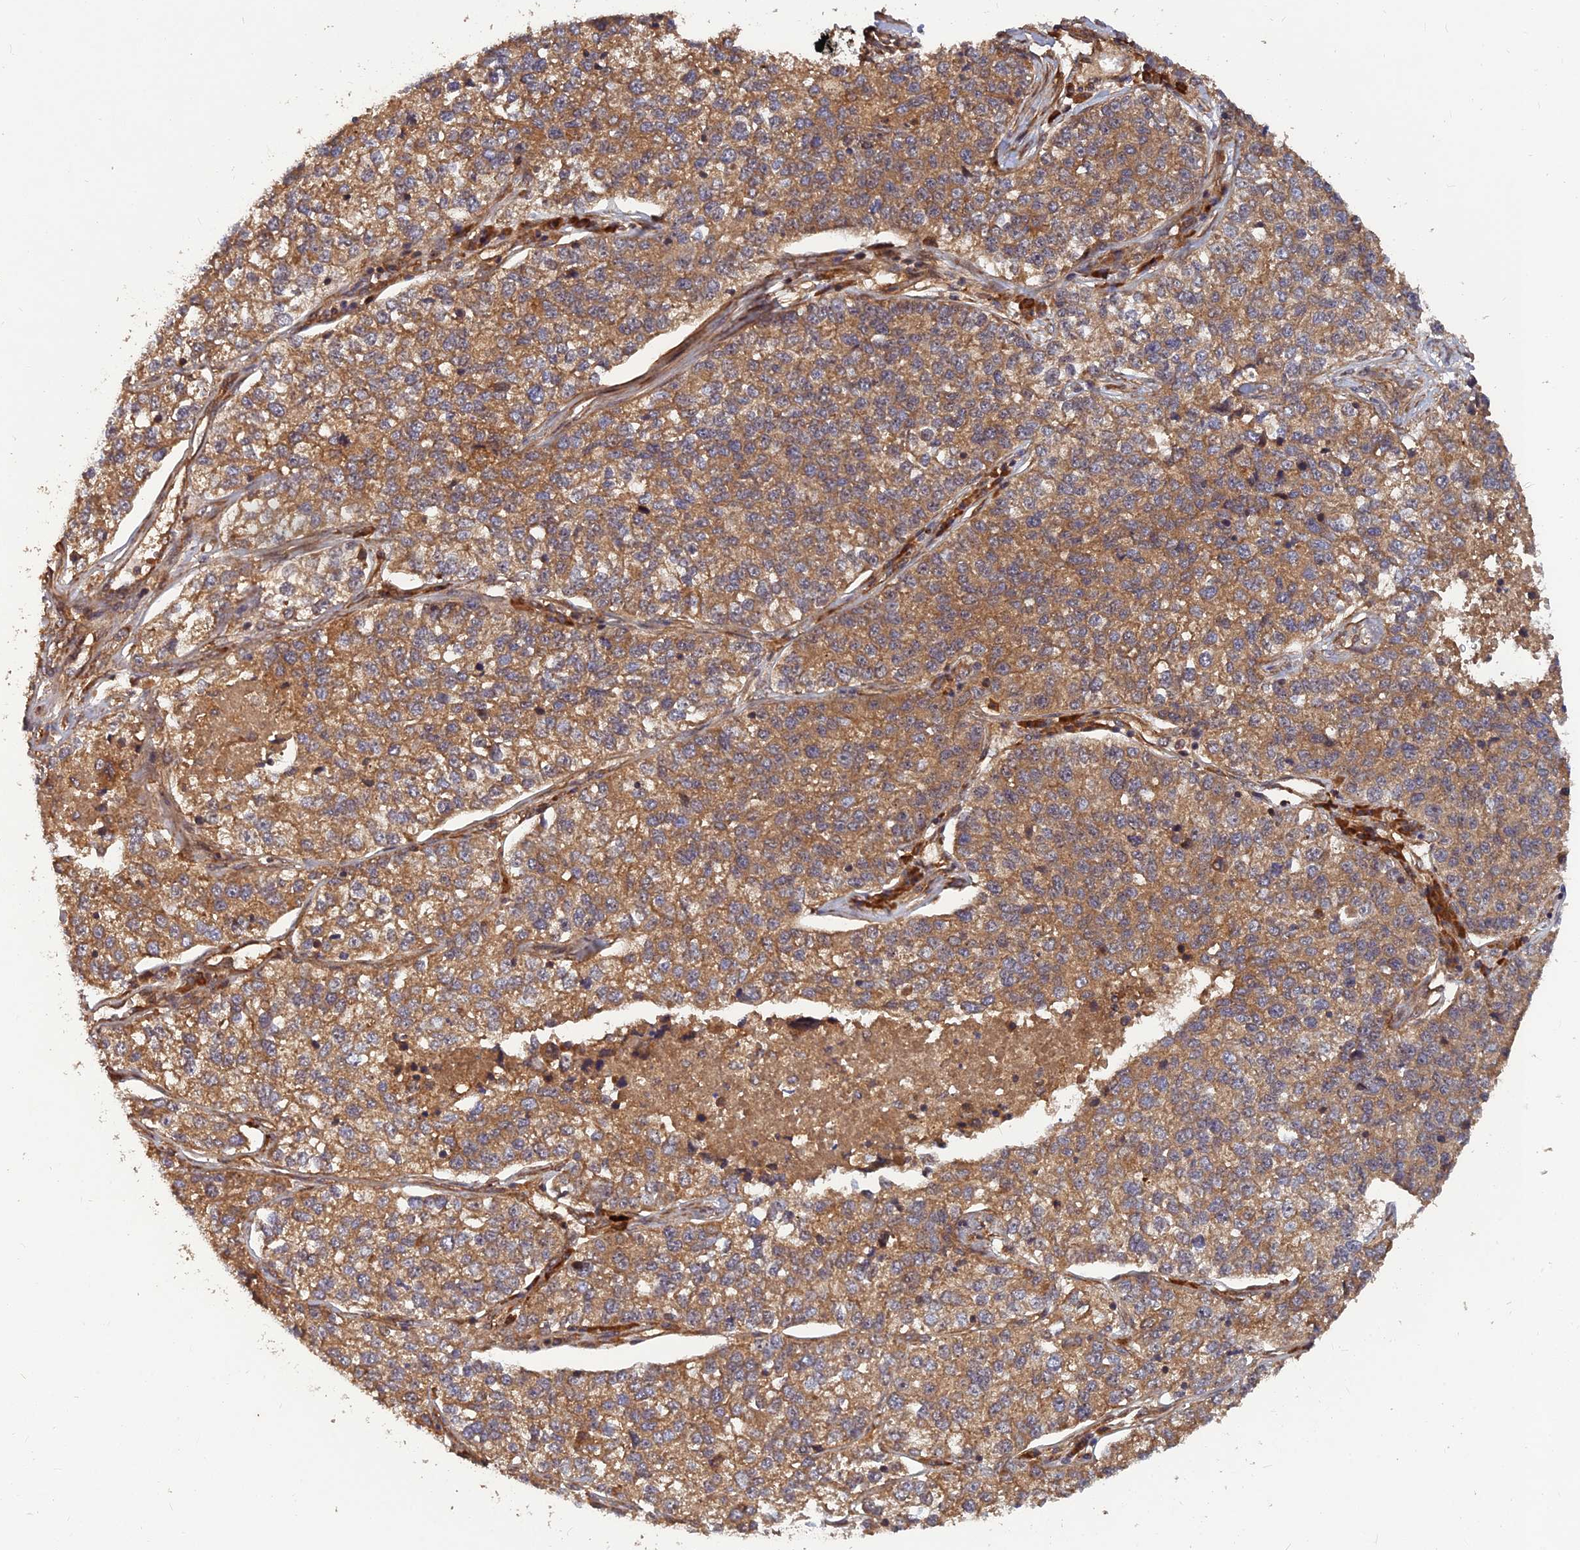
{"staining": {"intensity": "moderate", "quantity": ">75%", "location": "cytoplasmic/membranous"}, "tissue": "lung cancer", "cell_type": "Tumor cells", "image_type": "cancer", "snomed": [{"axis": "morphology", "description": "Adenocarcinoma, NOS"}, {"axis": "topography", "description": "Lung"}], "caption": "Tumor cells display medium levels of moderate cytoplasmic/membranous positivity in about >75% of cells in lung cancer (adenocarcinoma). Nuclei are stained in blue.", "gene": "RELCH", "patient": {"sex": "male", "age": 49}}